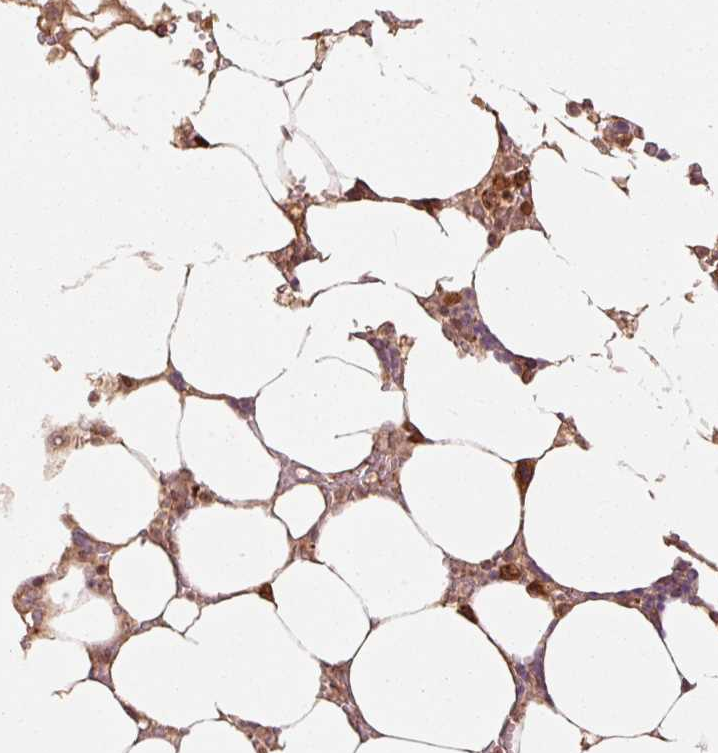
{"staining": {"intensity": "moderate", "quantity": ">75%", "location": "cytoplasmic/membranous,nuclear"}, "tissue": "bone marrow", "cell_type": "Hematopoietic cells", "image_type": "normal", "snomed": [{"axis": "morphology", "description": "Normal tissue, NOS"}, {"axis": "topography", "description": "Bone marrow"}], "caption": "Immunohistochemistry (IHC) of unremarkable bone marrow shows medium levels of moderate cytoplasmic/membranous,nuclear positivity in about >75% of hematopoietic cells. (Stains: DAB (3,3'-diaminobenzidine) in brown, nuclei in blue, Microscopy: brightfield microscopy at high magnification).", "gene": "MRPL16", "patient": {"sex": "male", "age": 64}}